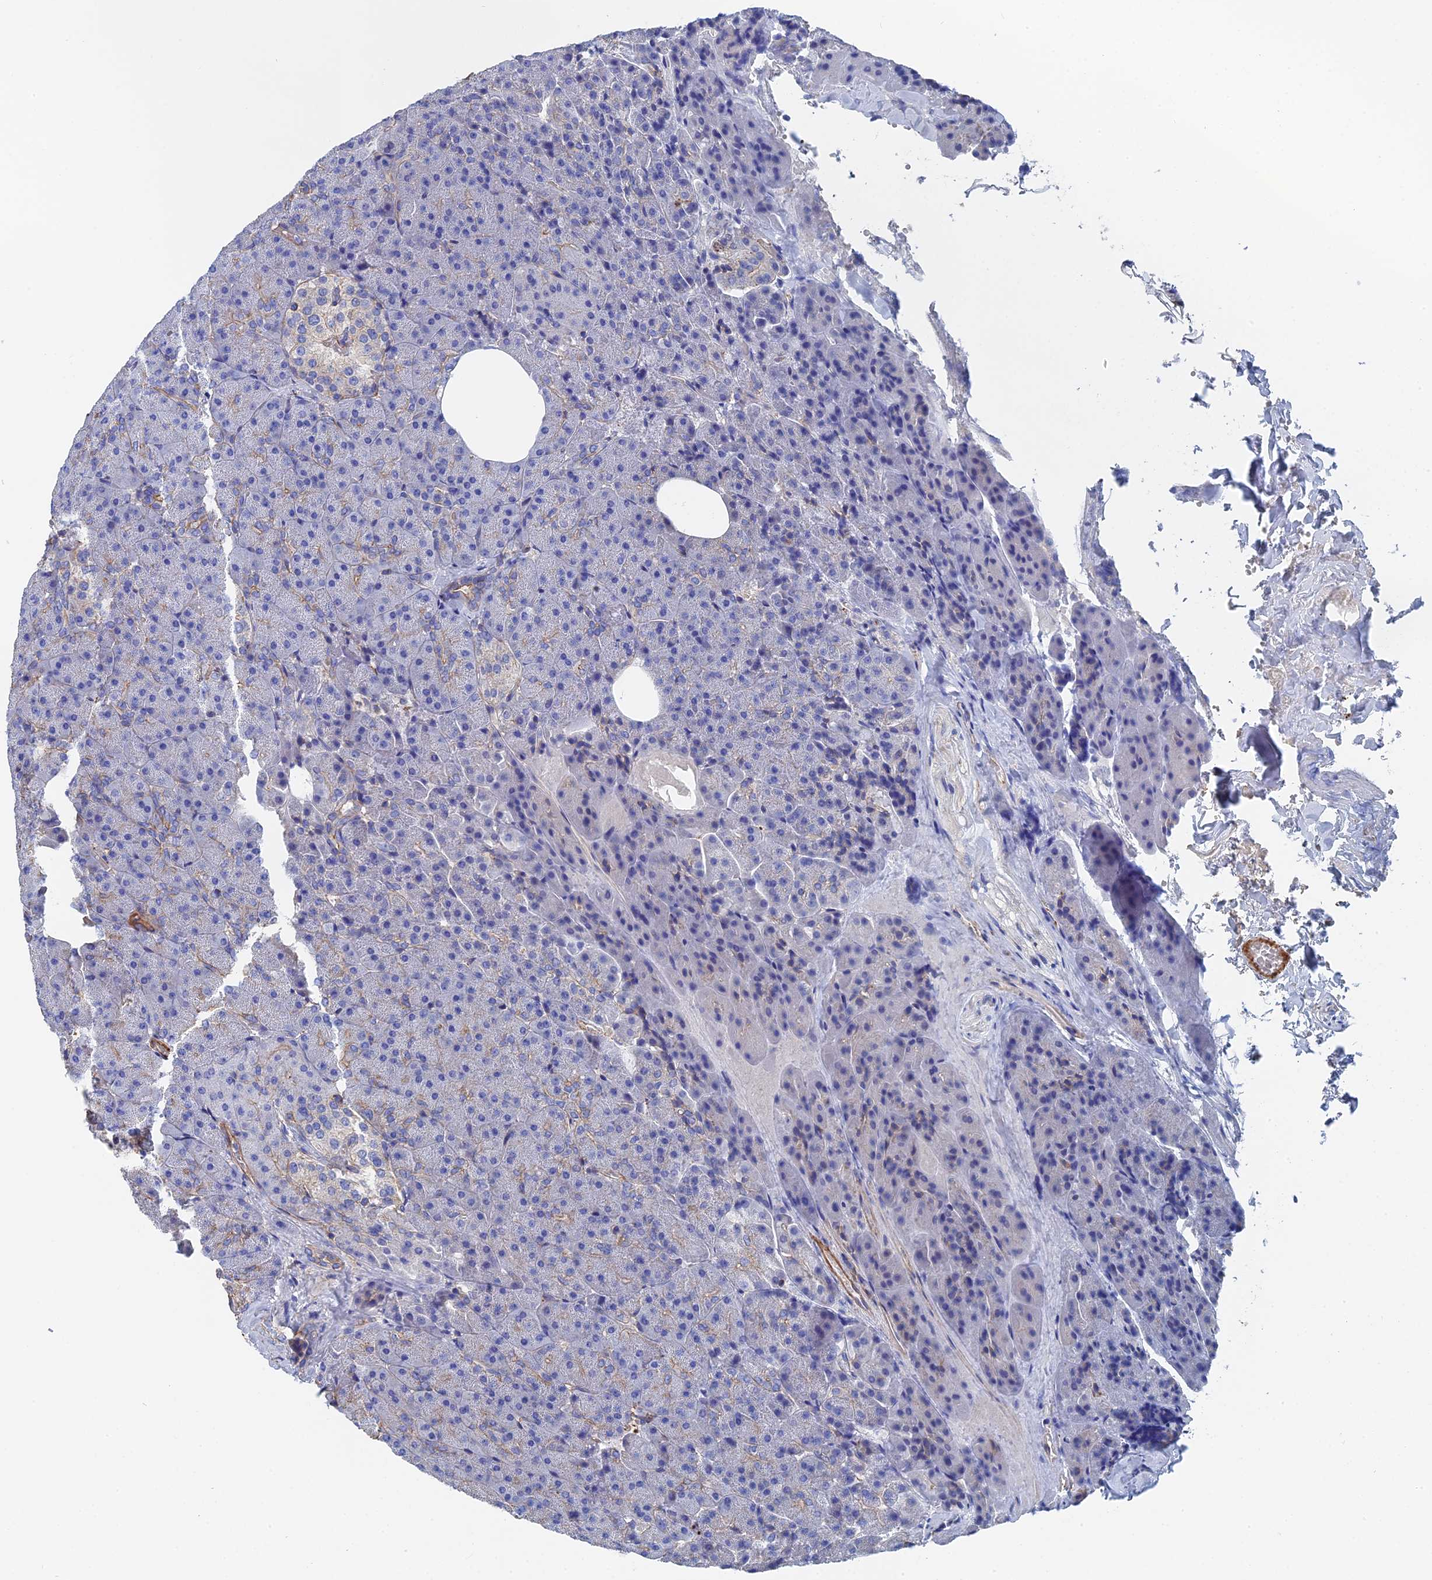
{"staining": {"intensity": "moderate", "quantity": "<25%", "location": "cytoplasmic/membranous"}, "tissue": "pancreas", "cell_type": "Exocrine glandular cells", "image_type": "normal", "snomed": [{"axis": "morphology", "description": "Normal tissue, NOS"}, {"axis": "morphology", "description": "Carcinoid, malignant, NOS"}, {"axis": "topography", "description": "Pancreas"}], "caption": "Immunohistochemical staining of benign pancreas shows low levels of moderate cytoplasmic/membranous positivity in about <25% of exocrine glandular cells. The protein is stained brown, and the nuclei are stained in blue (DAB IHC with brightfield microscopy, high magnification).", "gene": "STRA6", "patient": {"sex": "female", "age": 35}}